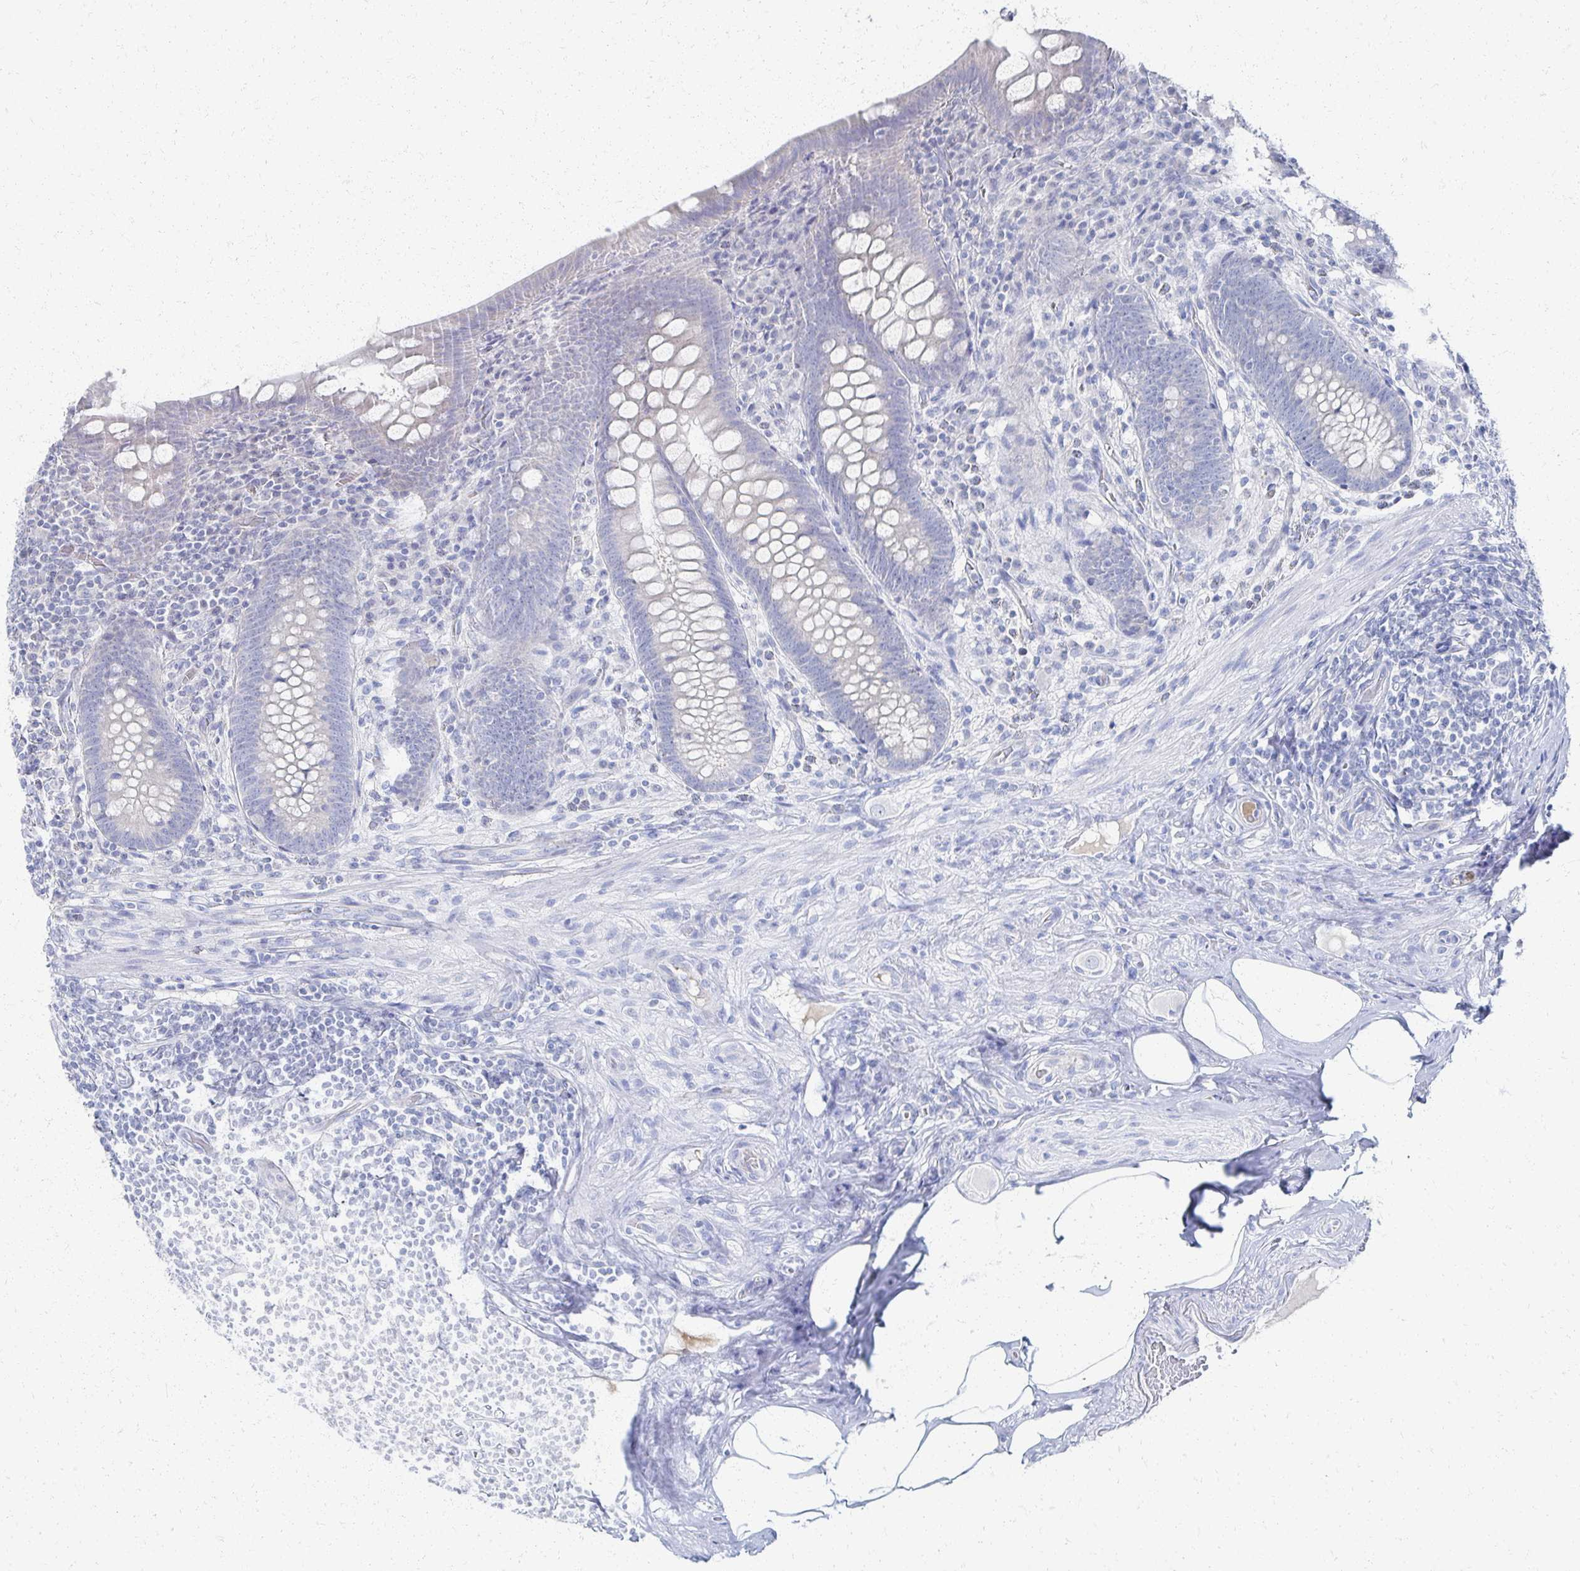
{"staining": {"intensity": "negative", "quantity": "none", "location": "none"}, "tissue": "appendix", "cell_type": "Glandular cells", "image_type": "normal", "snomed": [{"axis": "morphology", "description": "Normal tissue, NOS"}, {"axis": "topography", "description": "Appendix"}], "caption": "A photomicrograph of appendix stained for a protein reveals no brown staining in glandular cells.", "gene": "PRR20A", "patient": {"sex": "male", "age": 71}}